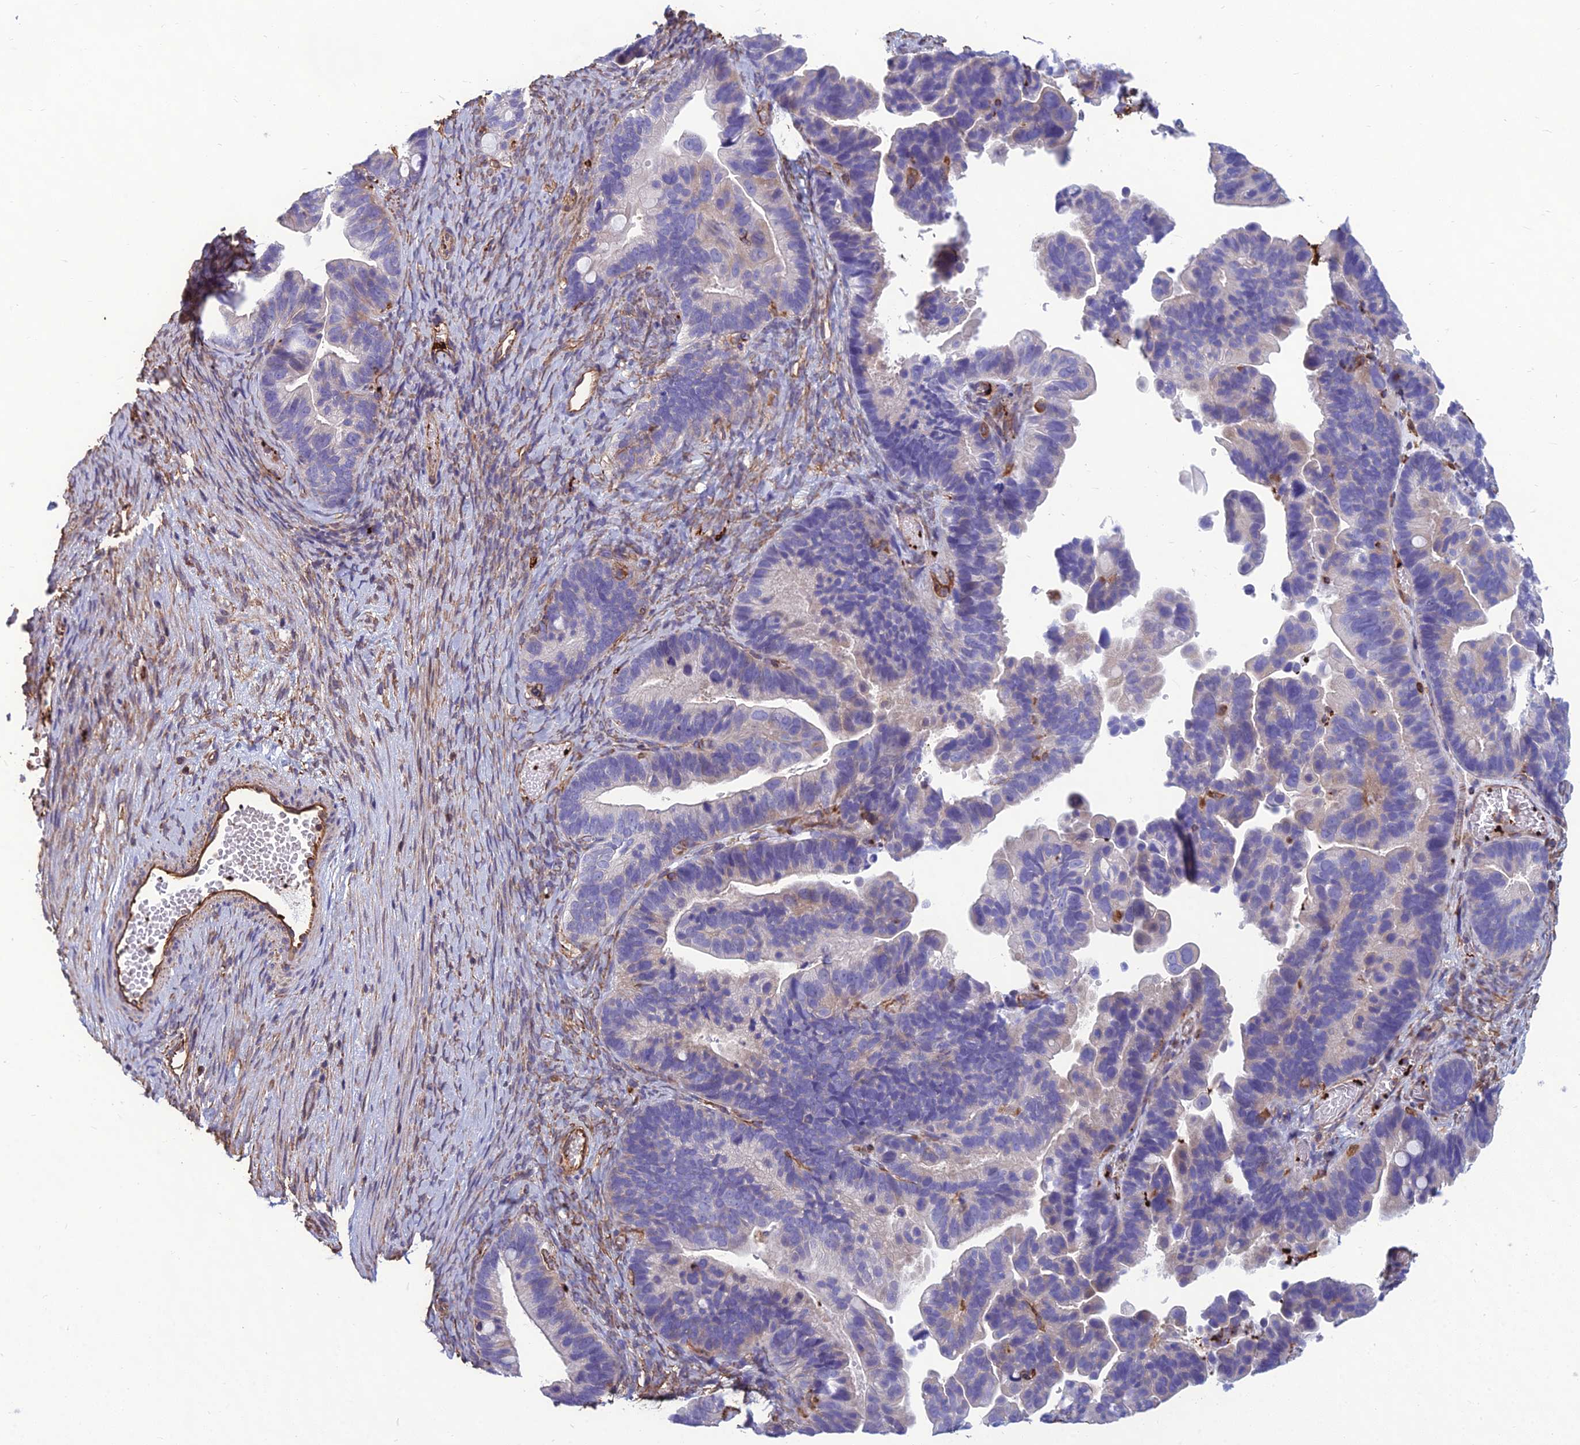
{"staining": {"intensity": "negative", "quantity": "none", "location": "none"}, "tissue": "ovarian cancer", "cell_type": "Tumor cells", "image_type": "cancer", "snomed": [{"axis": "morphology", "description": "Cystadenocarcinoma, serous, NOS"}, {"axis": "topography", "description": "Ovary"}], "caption": "This is an IHC micrograph of ovarian serous cystadenocarcinoma. There is no staining in tumor cells.", "gene": "PSMD11", "patient": {"sex": "female", "age": 56}}